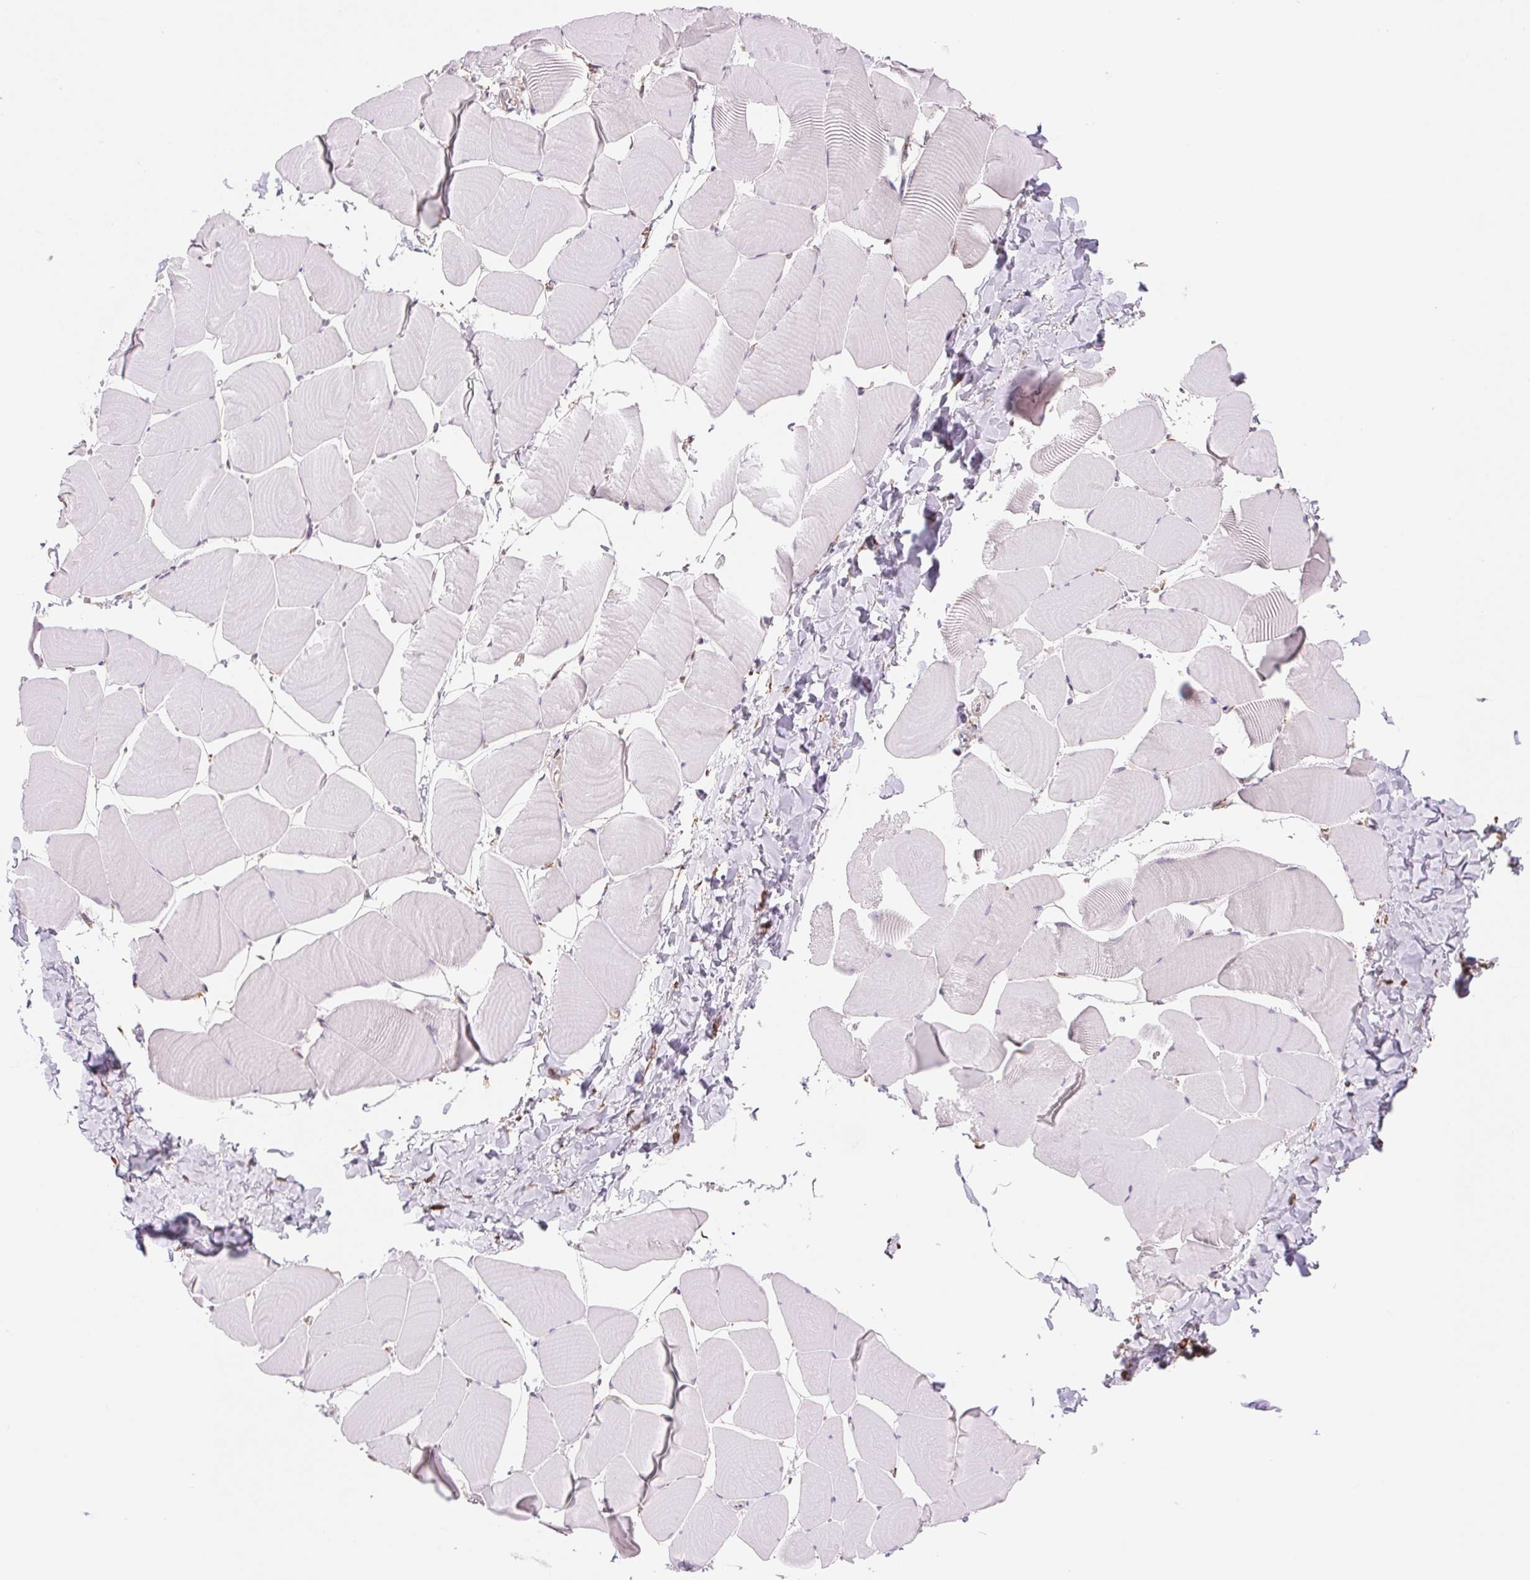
{"staining": {"intensity": "negative", "quantity": "none", "location": "none"}, "tissue": "skeletal muscle", "cell_type": "Myocytes", "image_type": "normal", "snomed": [{"axis": "morphology", "description": "Normal tissue, NOS"}, {"axis": "topography", "description": "Skeletal muscle"}], "caption": "Immunohistochemistry (IHC) micrograph of unremarkable skeletal muscle: human skeletal muscle stained with DAB demonstrates no significant protein positivity in myocytes. (IHC, brightfield microscopy, high magnification).", "gene": "FKBP10", "patient": {"sex": "male", "age": 25}}